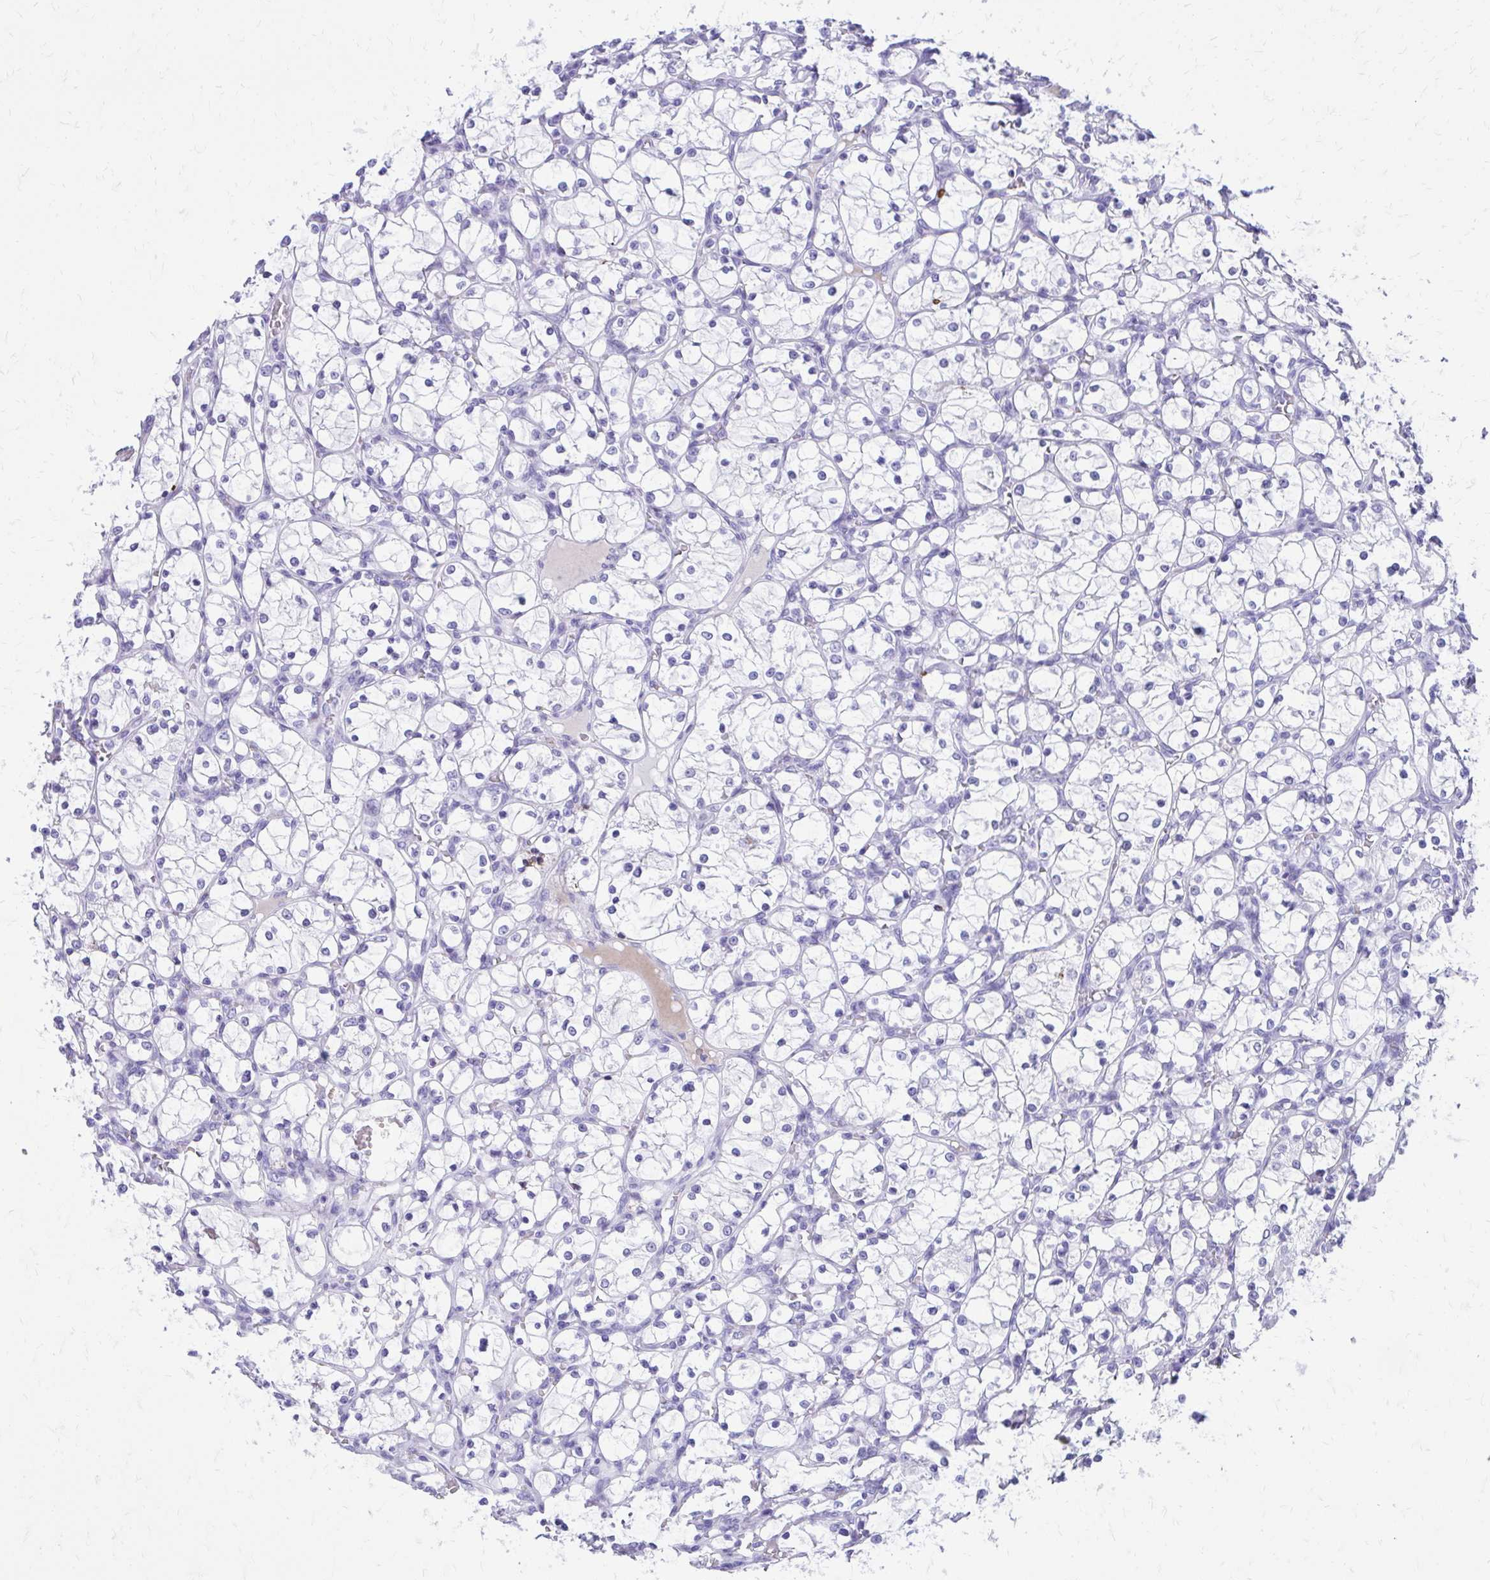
{"staining": {"intensity": "negative", "quantity": "none", "location": "none"}, "tissue": "renal cancer", "cell_type": "Tumor cells", "image_type": "cancer", "snomed": [{"axis": "morphology", "description": "Adenocarcinoma, NOS"}, {"axis": "topography", "description": "Kidney"}], "caption": "IHC of human renal cancer exhibits no expression in tumor cells.", "gene": "SATL1", "patient": {"sex": "female", "age": 69}}